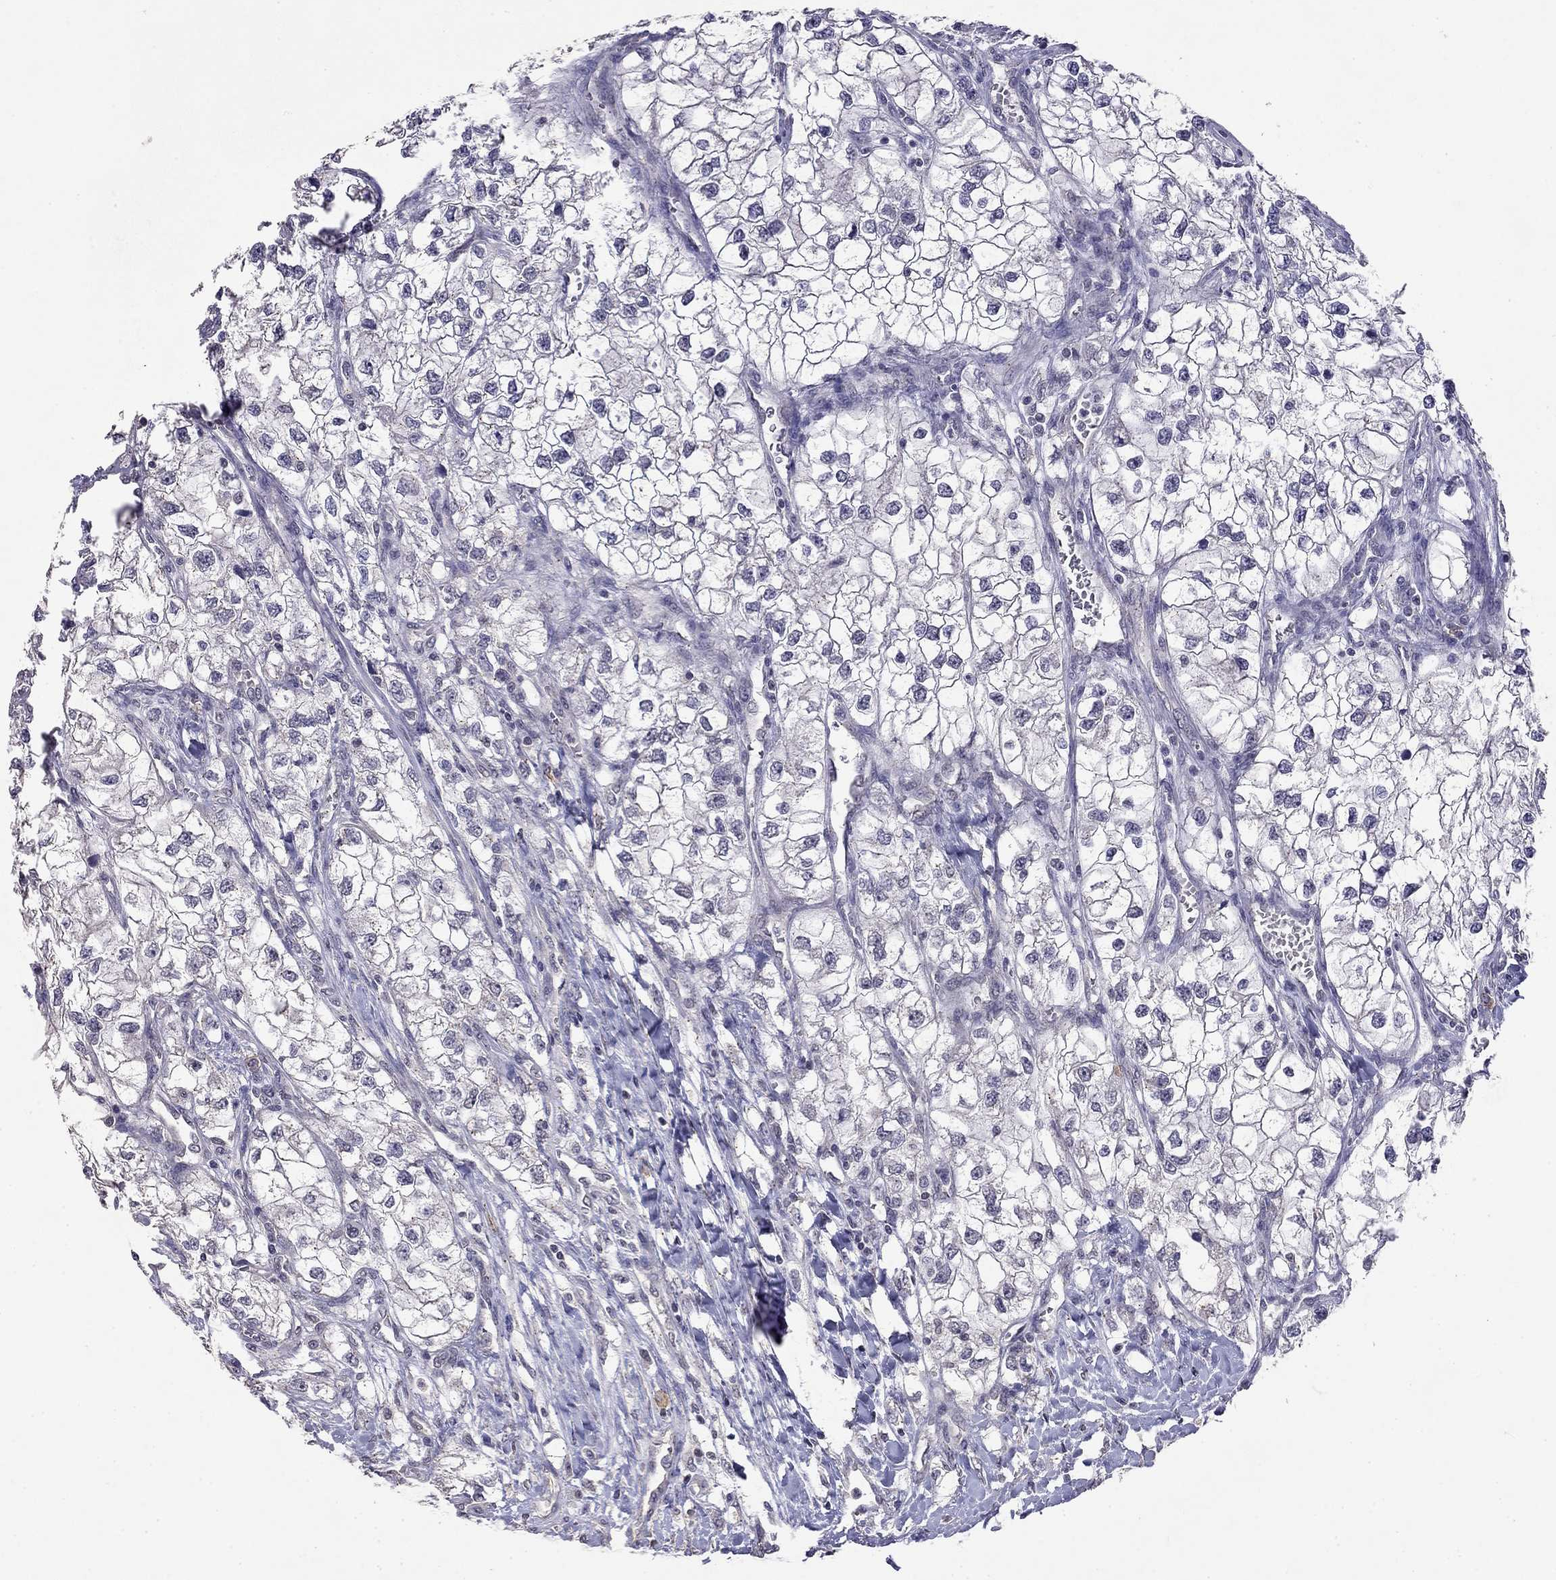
{"staining": {"intensity": "negative", "quantity": "none", "location": "none"}, "tissue": "renal cancer", "cell_type": "Tumor cells", "image_type": "cancer", "snomed": [{"axis": "morphology", "description": "Adenocarcinoma, NOS"}, {"axis": "topography", "description": "Kidney"}], "caption": "Micrograph shows no significant protein staining in tumor cells of adenocarcinoma (renal).", "gene": "WNK3", "patient": {"sex": "male", "age": 59}}